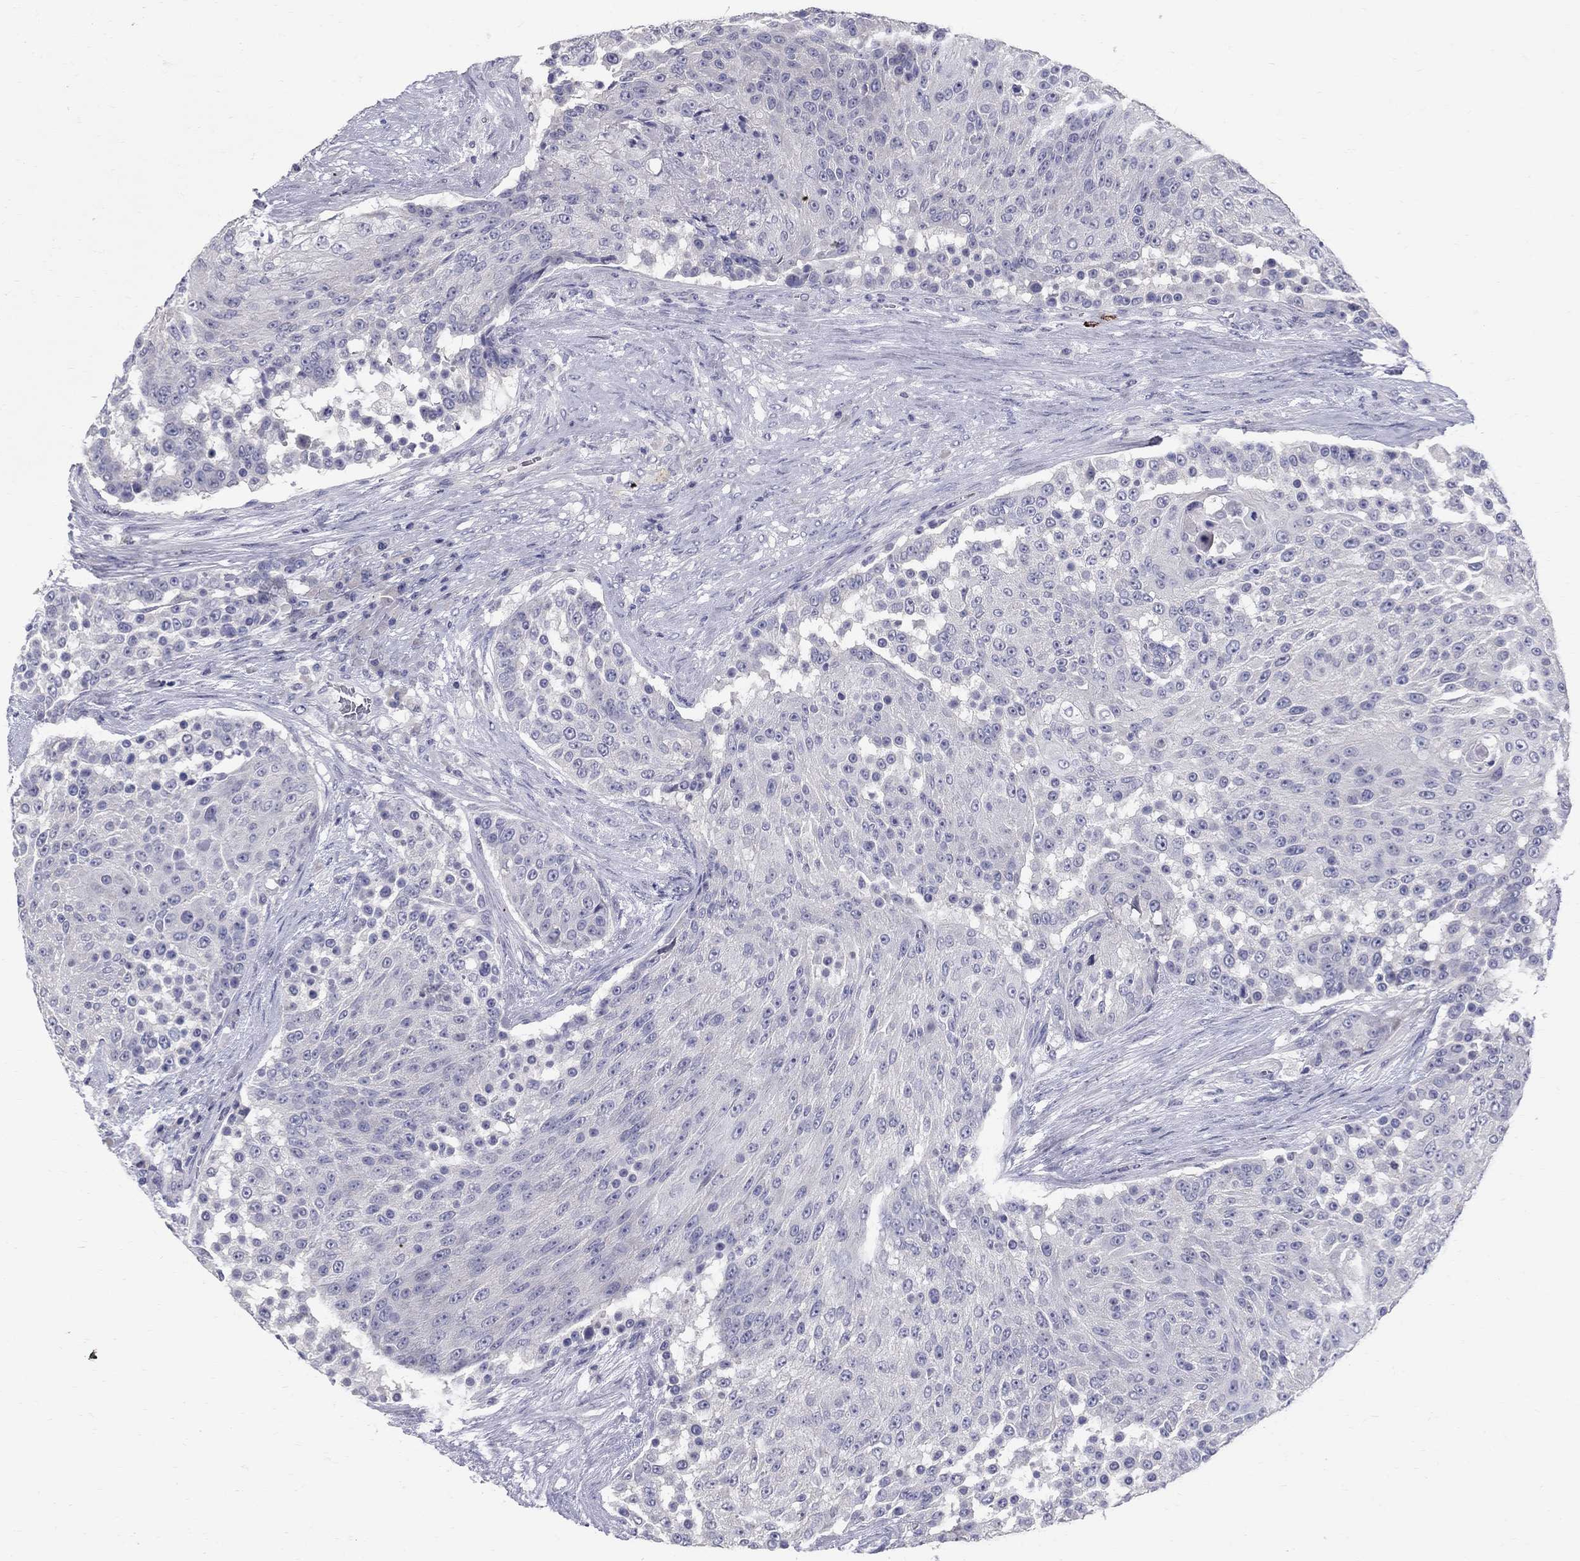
{"staining": {"intensity": "negative", "quantity": "none", "location": "none"}, "tissue": "urothelial cancer", "cell_type": "Tumor cells", "image_type": "cancer", "snomed": [{"axis": "morphology", "description": "Urothelial carcinoma, High grade"}, {"axis": "topography", "description": "Urinary bladder"}], "caption": "This is an IHC histopathology image of human high-grade urothelial carcinoma. There is no positivity in tumor cells.", "gene": "TP53TG5", "patient": {"sex": "female", "age": 63}}